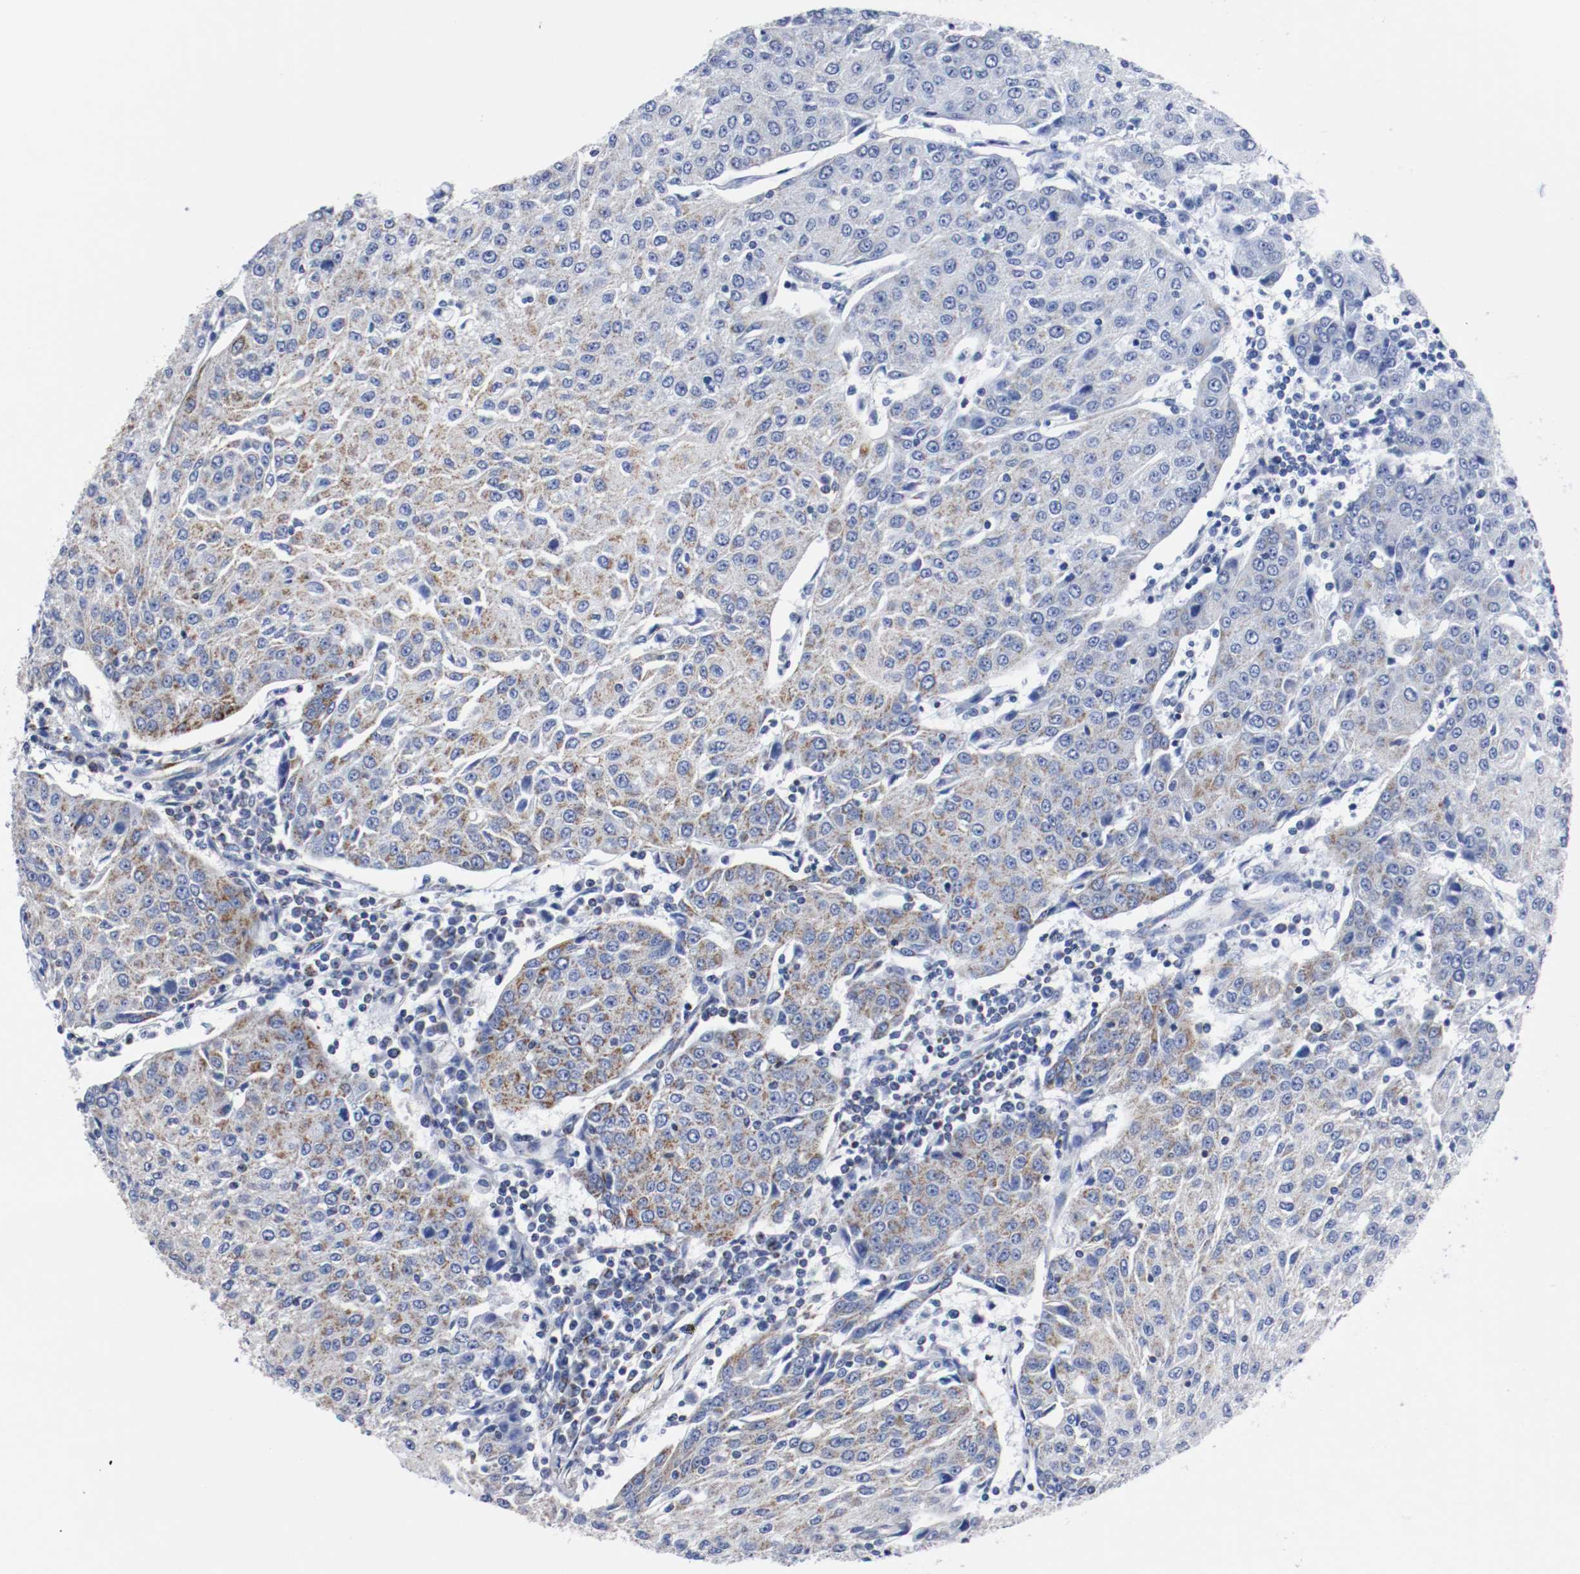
{"staining": {"intensity": "weak", "quantity": ">75%", "location": "cytoplasmic/membranous"}, "tissue": "urothelial cancer", "cell_type": "Tumor cells", "image_type": "cancer", "snomed": [{"axis": "morphology", "description": "Urothelial carcinoma, High grade"}, {"axis": "topography", "description": "Urinary bladder"}], "caption": "Immunohistochemistry (IHC) photomicrograph of neoplastic tissue: human urothelial cancer stained using IHC reveals low levels of weak protein expression localized specifically in the cytoplasmic/membranous of tumor cells, appearing as a cytoplasmic/membranous brown color.", "gene": "TUBD1", "patient": {"sex": "female", "age": 85}}